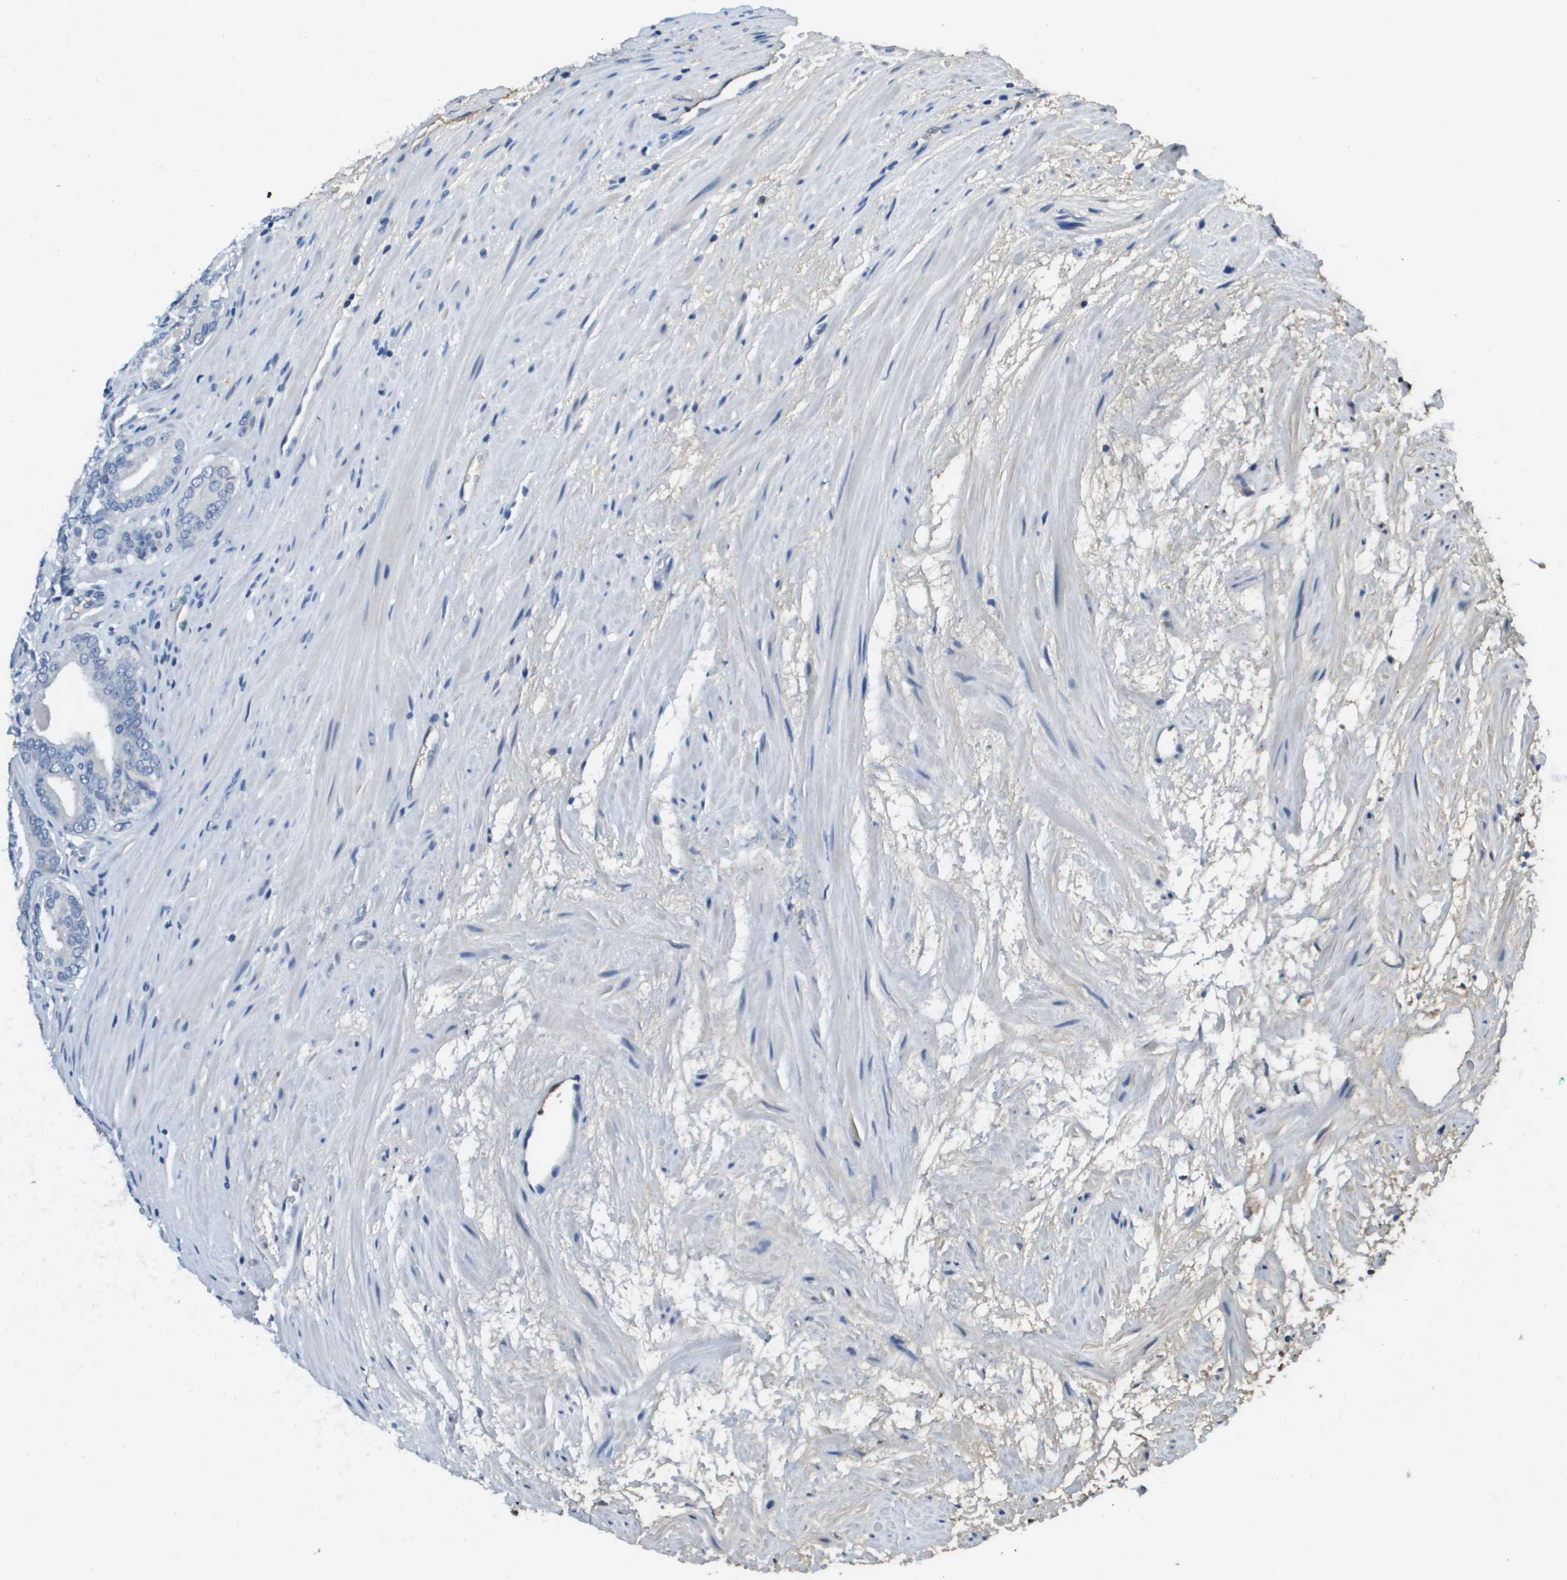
{"staining": {"intensity": "negative", "quantity": "none", "location": "none"}, "tissue": "prostate cancer", "cell_type": "Tumor cells", "image_type": "cancer", "snomed": [{"axis": "morphology", "description": "Adenocarcinoma, High grade"}, {"axis": "topography", "description": "Prostate"}], "caption": "Photomicrograph shows no protein positivity in tumor cells of high-grade adenocarcinoma (prostate) tissue. (Immunohistochemistry, brightfield microscopy, high magnification).", "gene": "SLC16A3", "patient": {"sex": "male", "age": 60}}